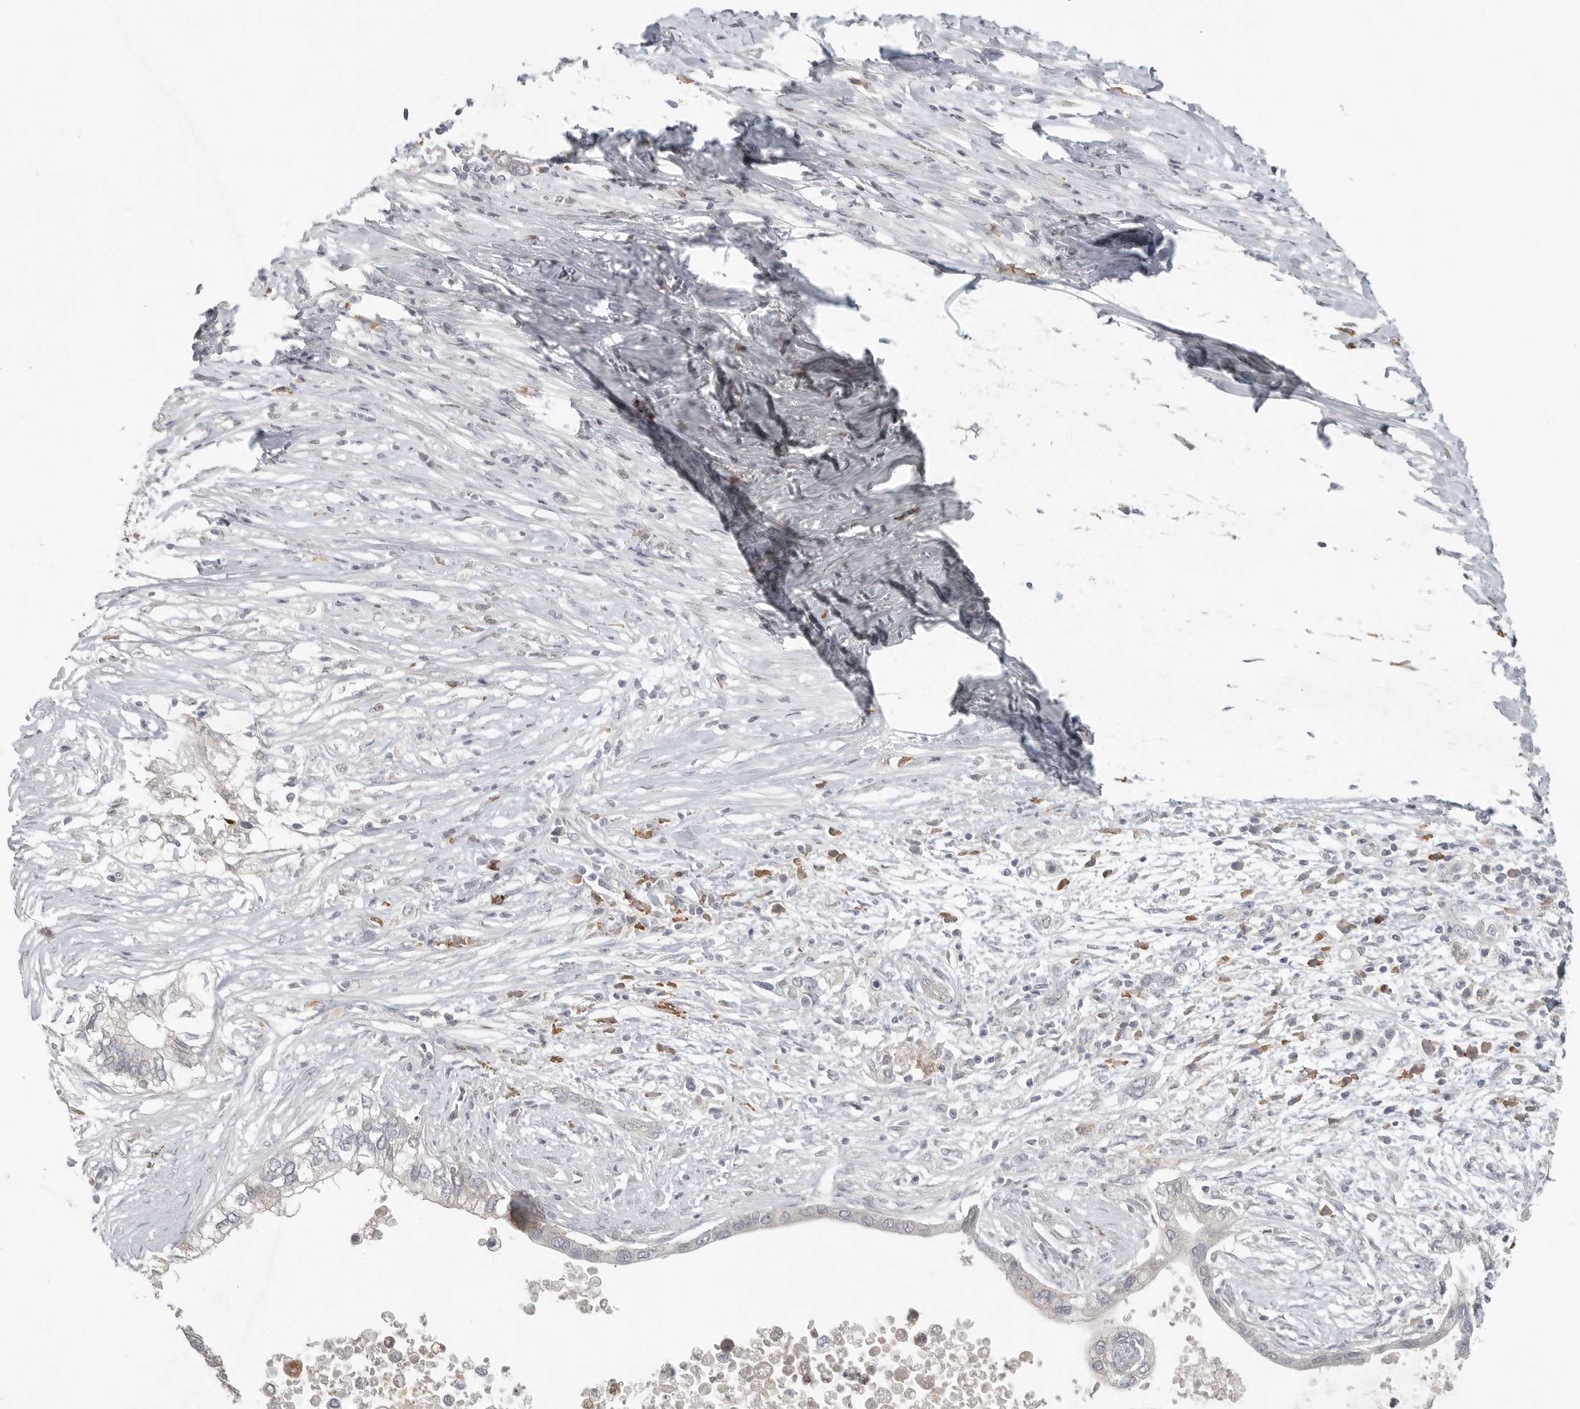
{"staining": {"intensity": "weak", "quantity": "<25%", "location": "cytoplasmic/membranous"}, "tissue": "pancreatic cancer", "cell_type": "Tumor cells", "image_type": "cancer", "snomed": [{"axis": "morphology", "description": "Normal tissue, NOS"}, {"axis": "morphology", "description": "Adenocarcinoma, NOS"}, {"axis": "topography", "description": "Pancreas"}, {"axis": "topography", "description": "Peripheral nerve tissue"}], "caption": "This photomicrograph is of pancreatic cancer (adenocarcinoma) stained with immunohistochemistry (IHC) to label a protein in brown with the nuclei are counter-stained blue. There is no positivity in tumor cells. Brightfield microscopy of IHC stained with DAB (3,3'-diaminobenzidine) (brown) and hematoxylin (blue), captured at high magnification.", "gene": "SLC25A36", "patient": {"sex": "male", "age": 59}}